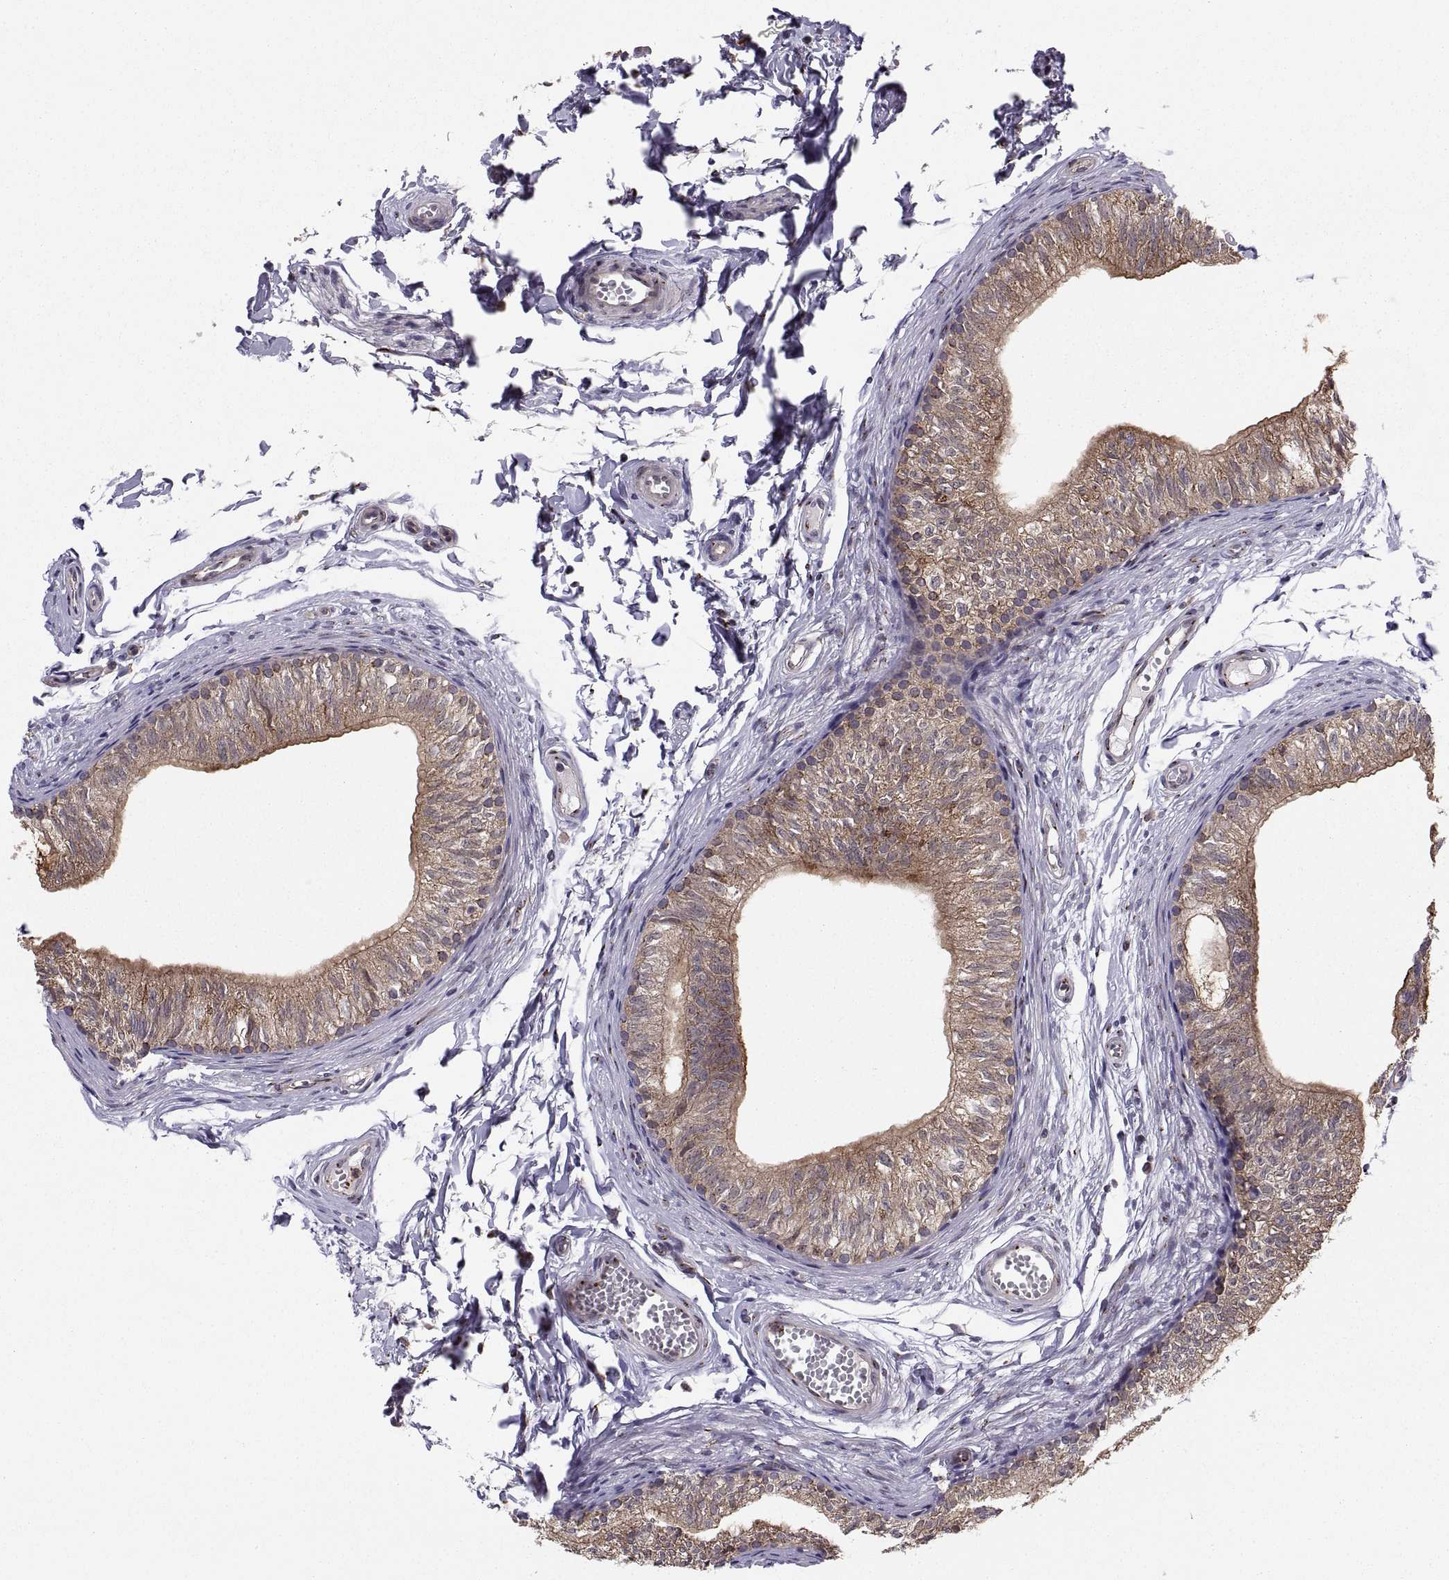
{"staining": {"intensity": "moderate", "quantity": ">75%", "location": "cytoplasmic/membranous"}, "tissue": "epididymis", "cell_type": "Glandular cells", "image_type": "normal", "snomed": [{"axis": "morphology", "description": "Normal tissue, NOS"}, {"axis": "topography", "description": "Epididymis"}], "caption": "Immunohistochemical staining of normal epididymis demonstrates moderate cytoplasmic/membranous protein staining in about >75% of glandular cells.", "gene": "TESC", "patient": {"sex": "male", "age": 22}}